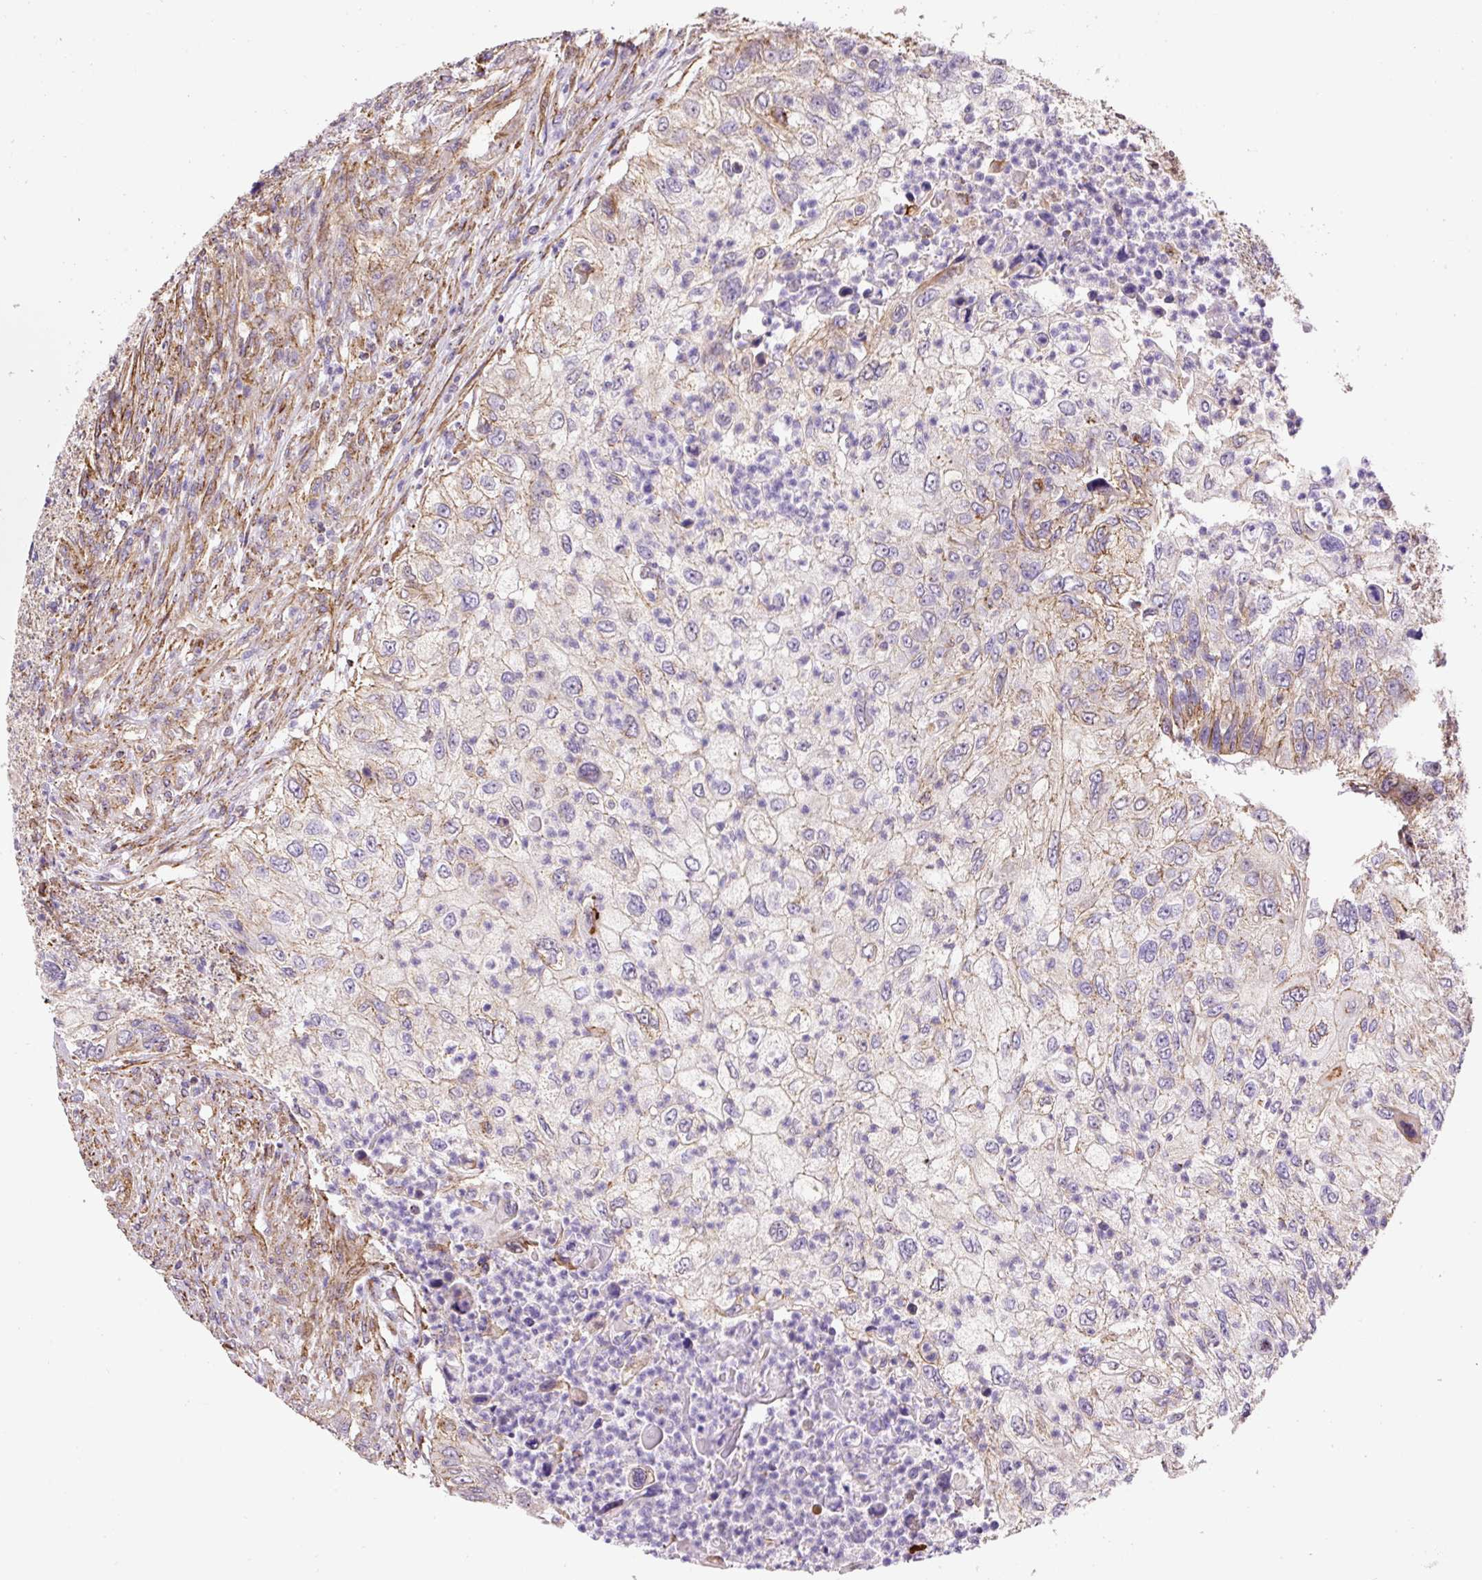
{"staining": {"intensity": "weak", "quantity": "25%-75%", "location": "cytoplasmic/membranous"}, "tissue": "urothelial cancer", "cell_type": "Tumor cells", "image_type": "cancer", "snomed": [{"axis": "morphology", "description": "Urothelial carcinoma, High grade"}, {"axis": "topography", "description": "Urinary bladder"}], "caption": "Protein expression analysis of human urothelial cancer reveals weak cytoplasmic/membranous staining in approximately 25%-75% of tumor cells. Nuclei are stained in blue.", "gene": "RNF170", "patient": {"sex": "female", "age": 60}}